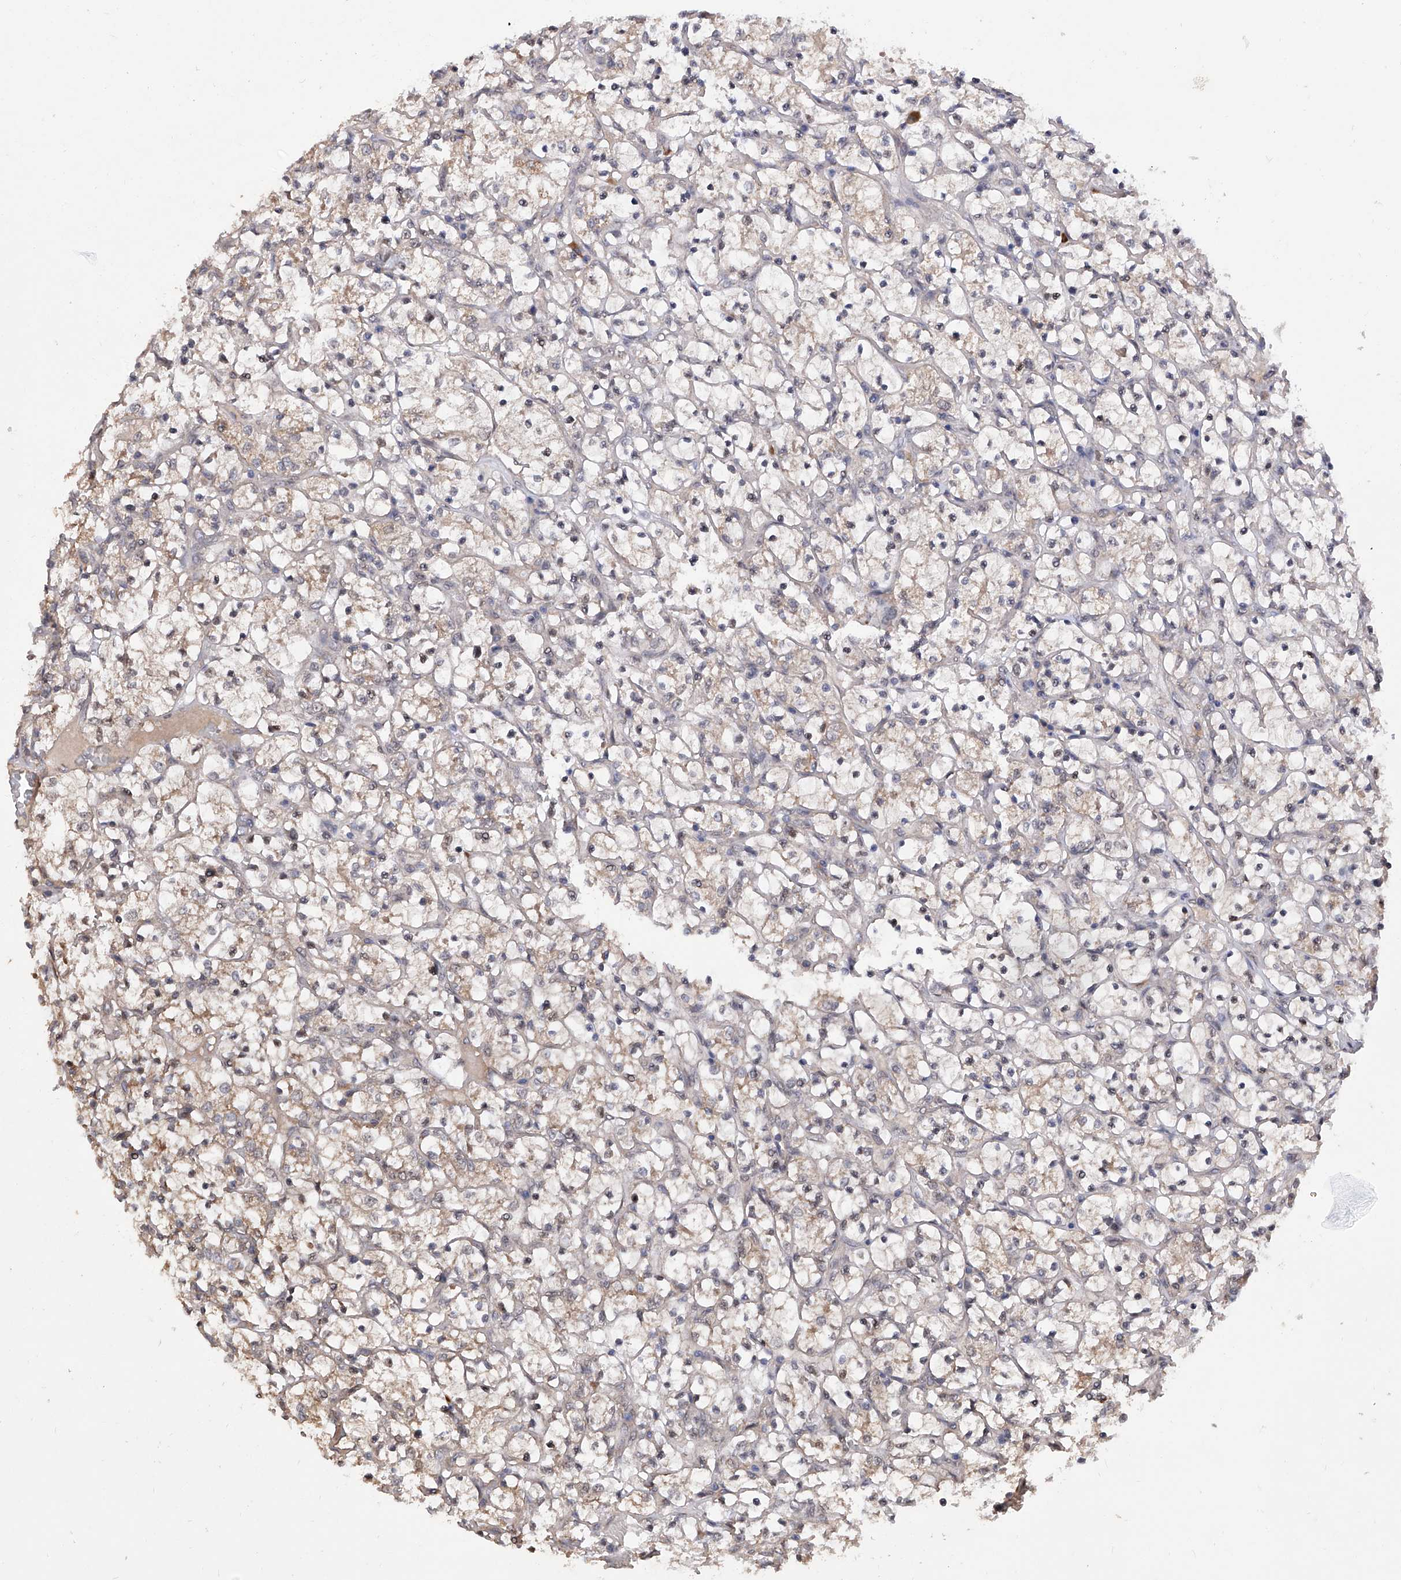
{"staining": {"intensity": "weak", "quantity": "25%-75%", "location": "cytoplasmic/membranous"}, "tissue": "renal cancer", "cell_type": "Tumor cells", "image_type": "cancer", "snomed": [{"axis": "morphology", "description": "Adenocarcinoma, NOS"}, {"axis": "topography", "description": "Kidney"}], "caption": "Renal cancer (adenocarcinoma) stained for a protein (brown) shows weak cytoplasmic/membranous positive positivity in approximately 25%-75% of tumor cells.", "gene": "USP45", "patient": {"sex": "female", "age": 69}}